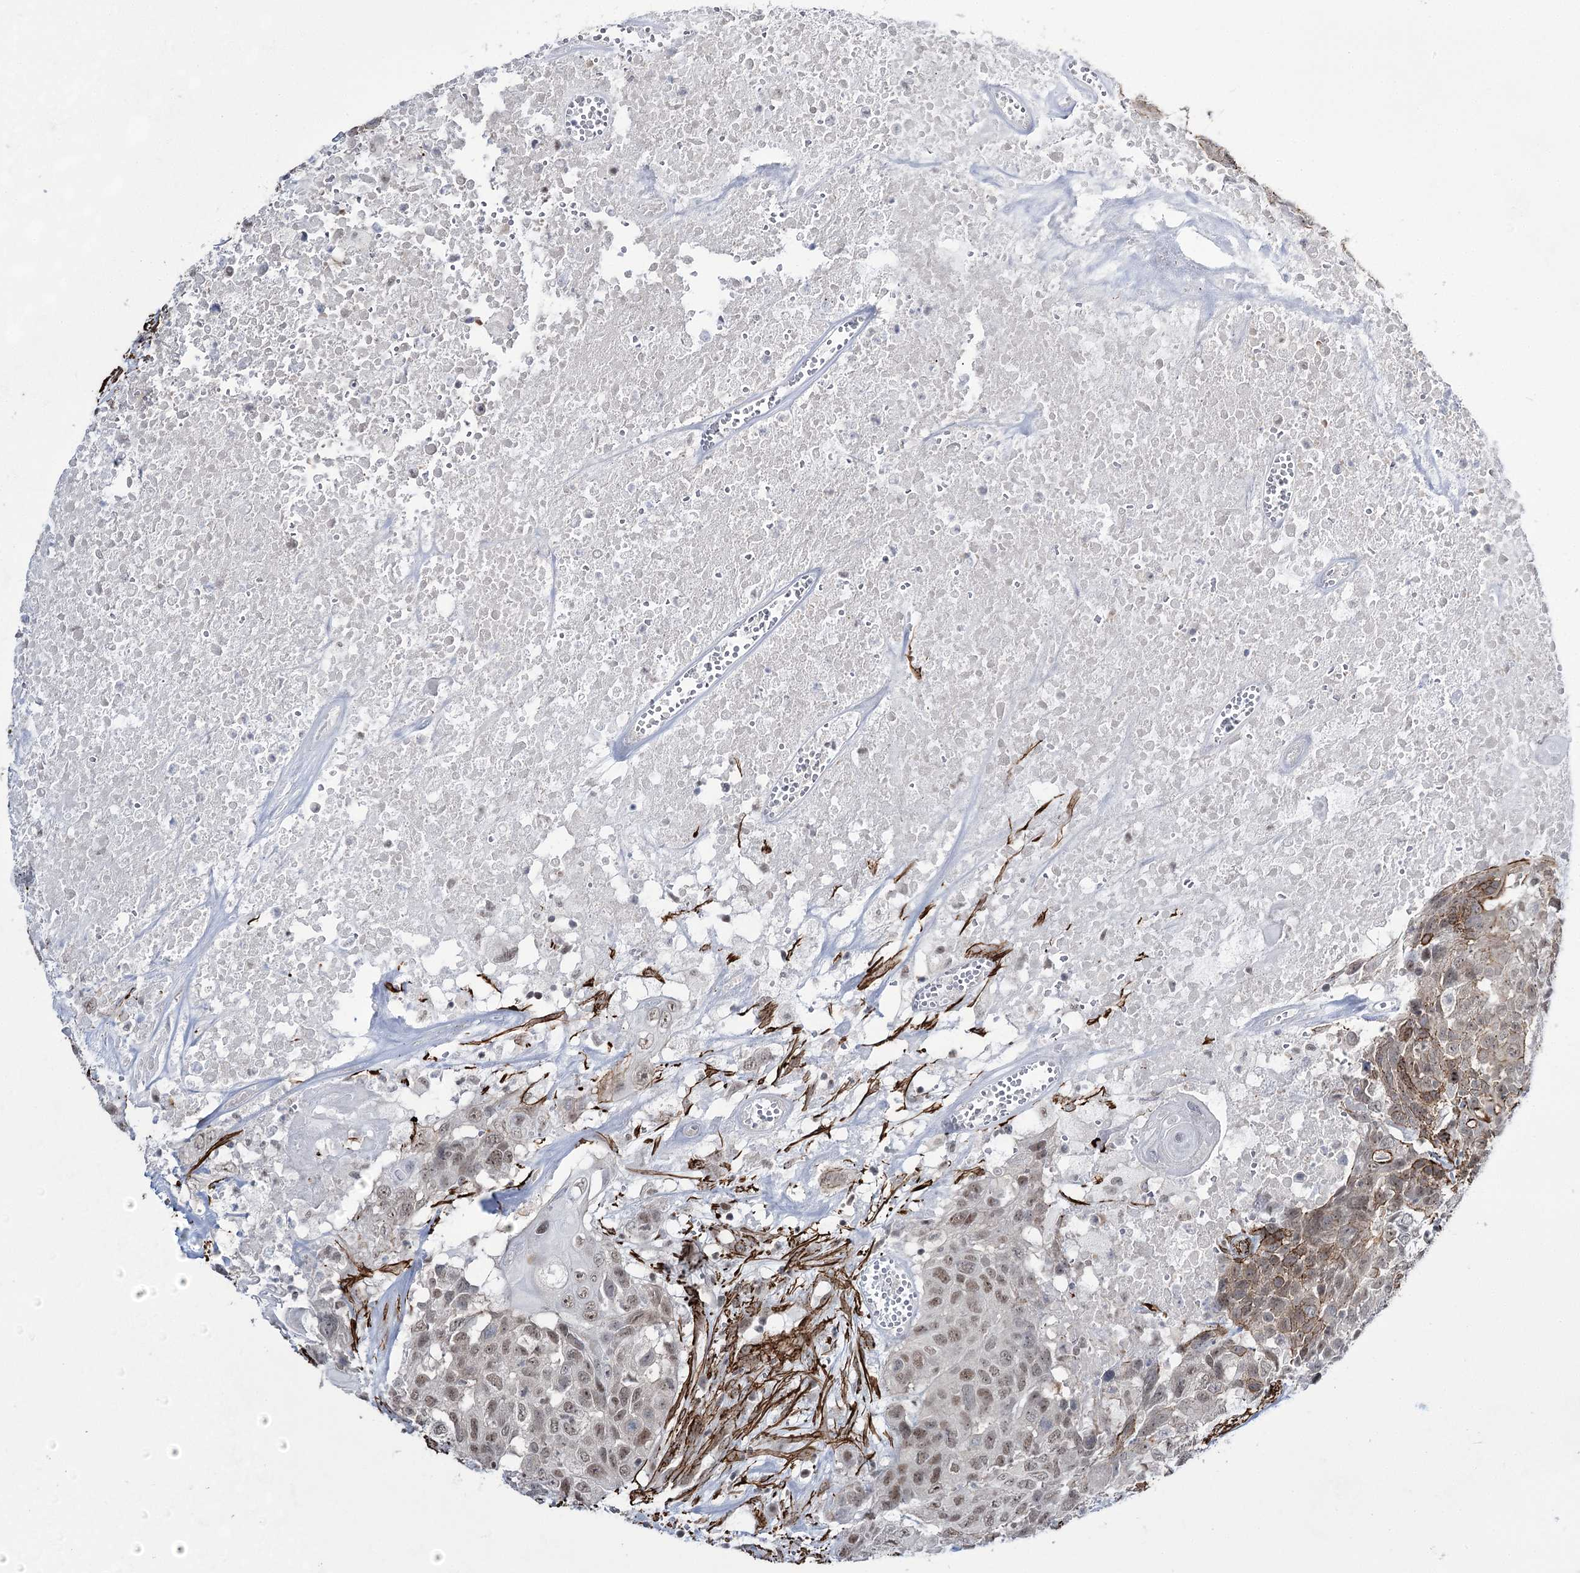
{"staining": {"intensity": "weak", "quantity": "25%-75%", "location": "nuclear"}, "tissue": "head and neck cancer", "cell_type": "Tumor cells", "image_type": "cancer", "snomed": [{"axis": "morphology", "description": "Squamous cell carcinoma, NOS"}, {"axis": "topography", "description": "Head-Neck"}], "caption": "Immunohistochemistry histopathology image of neoplastic tissue: head and neck squamous cell carcinoma stained using immunohistochemistry demonstrates low levels of weak protein expression localized specifically in the nuclear of tumor cells, appearing as a nuclear brown color.", "gene": "CWF19L1", "patient": {"sex": "male", "age": 66}}